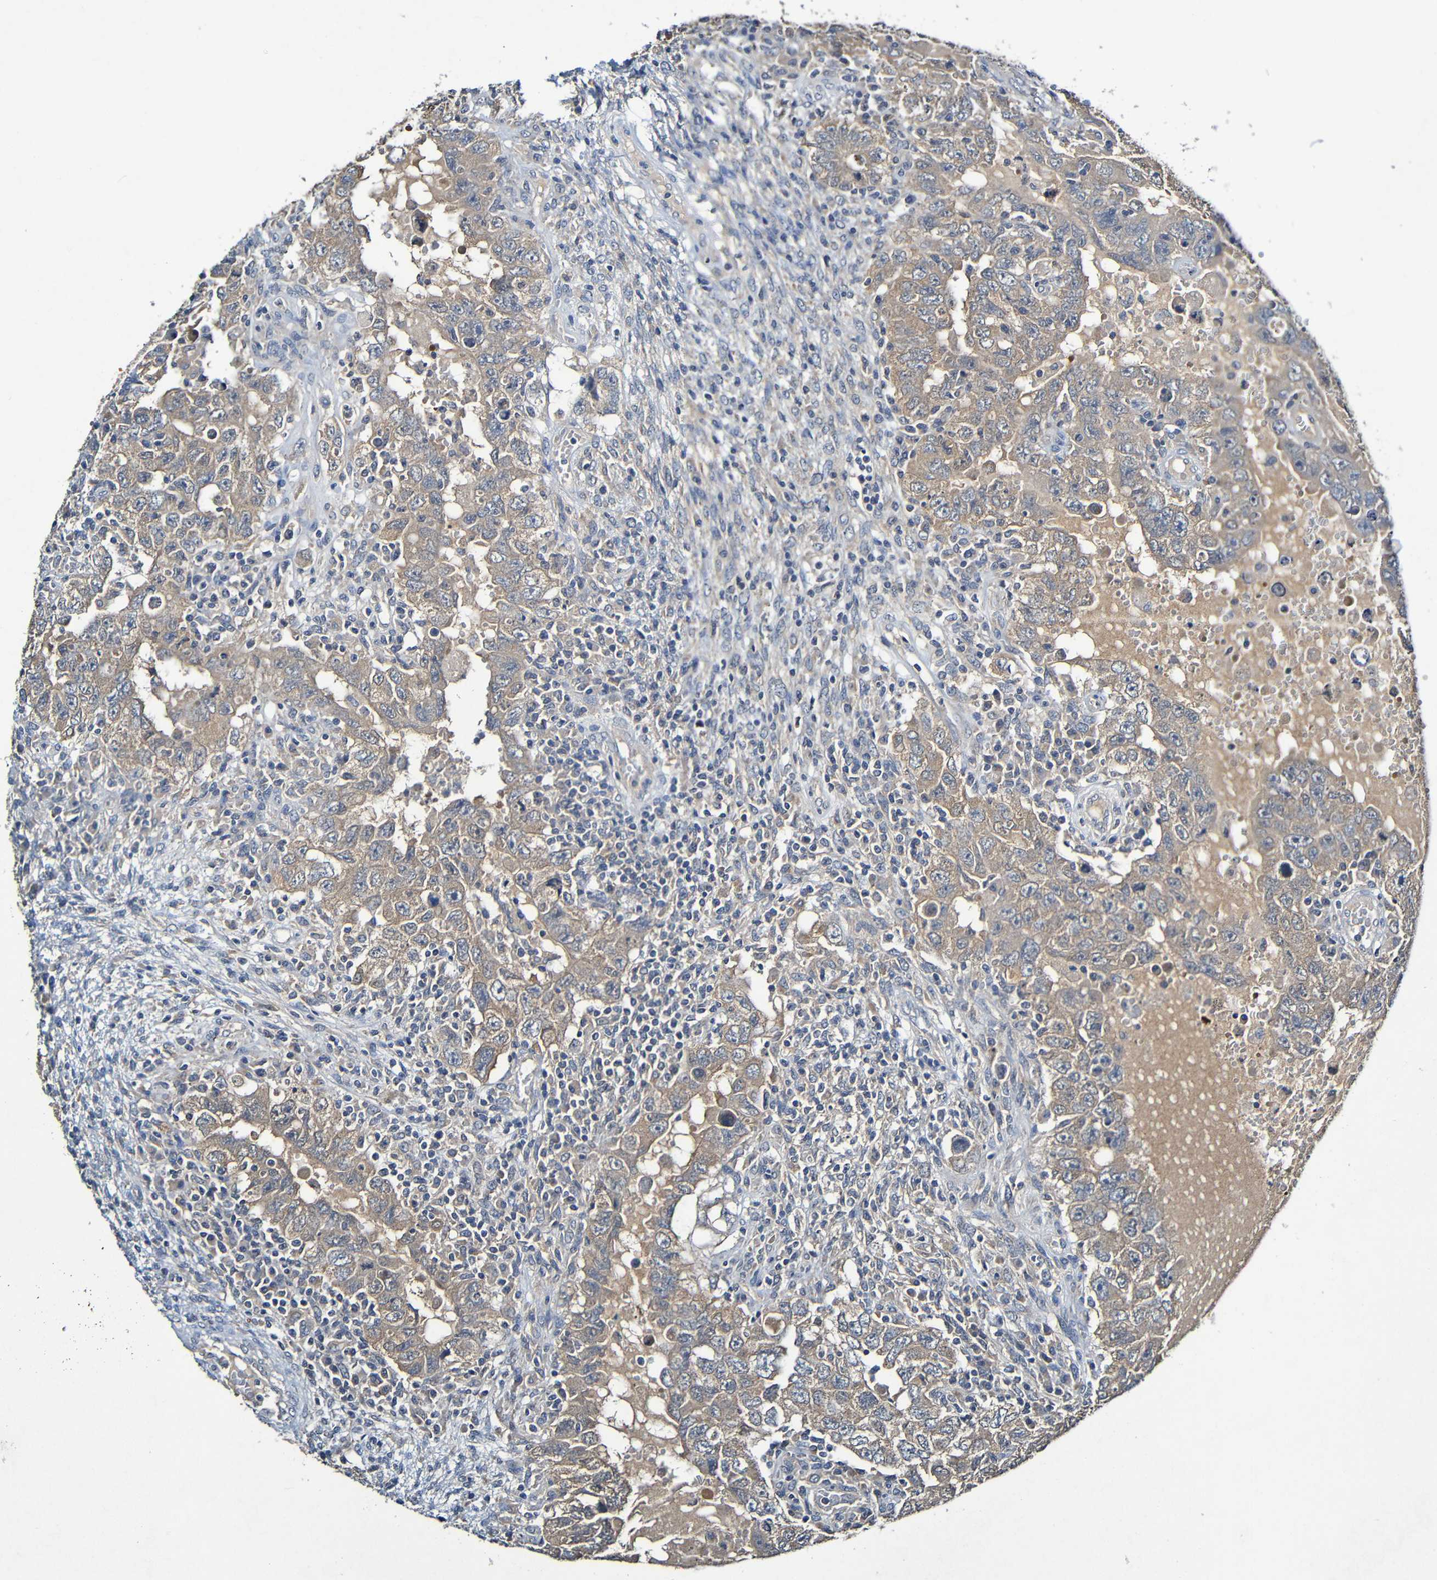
{"staining": {"intensity": "weak", "quantity": ">75%", "location": "cytoplasmic/membranous"}, "tissue": "testis cancer", "cell_type": "Tumor cells", "image_type": "cancer", "snomed": [{"axis": "morphology", "description": "Carcinoma, Embryonal, NOS"}, {"axis": "topography", "description": "Testis"}], "caption": "High-magnification brightfield microscopy of embryonal carcinoma (testis) stained with DAB (brown) and counterstained with hematoxylin (blue). tumor cells exhibit weak cytoplasmic/membranous staining is seen in about>75% of cells.", "gene": "LRRC70", "patient": {"sex": "male", "age": 26}}